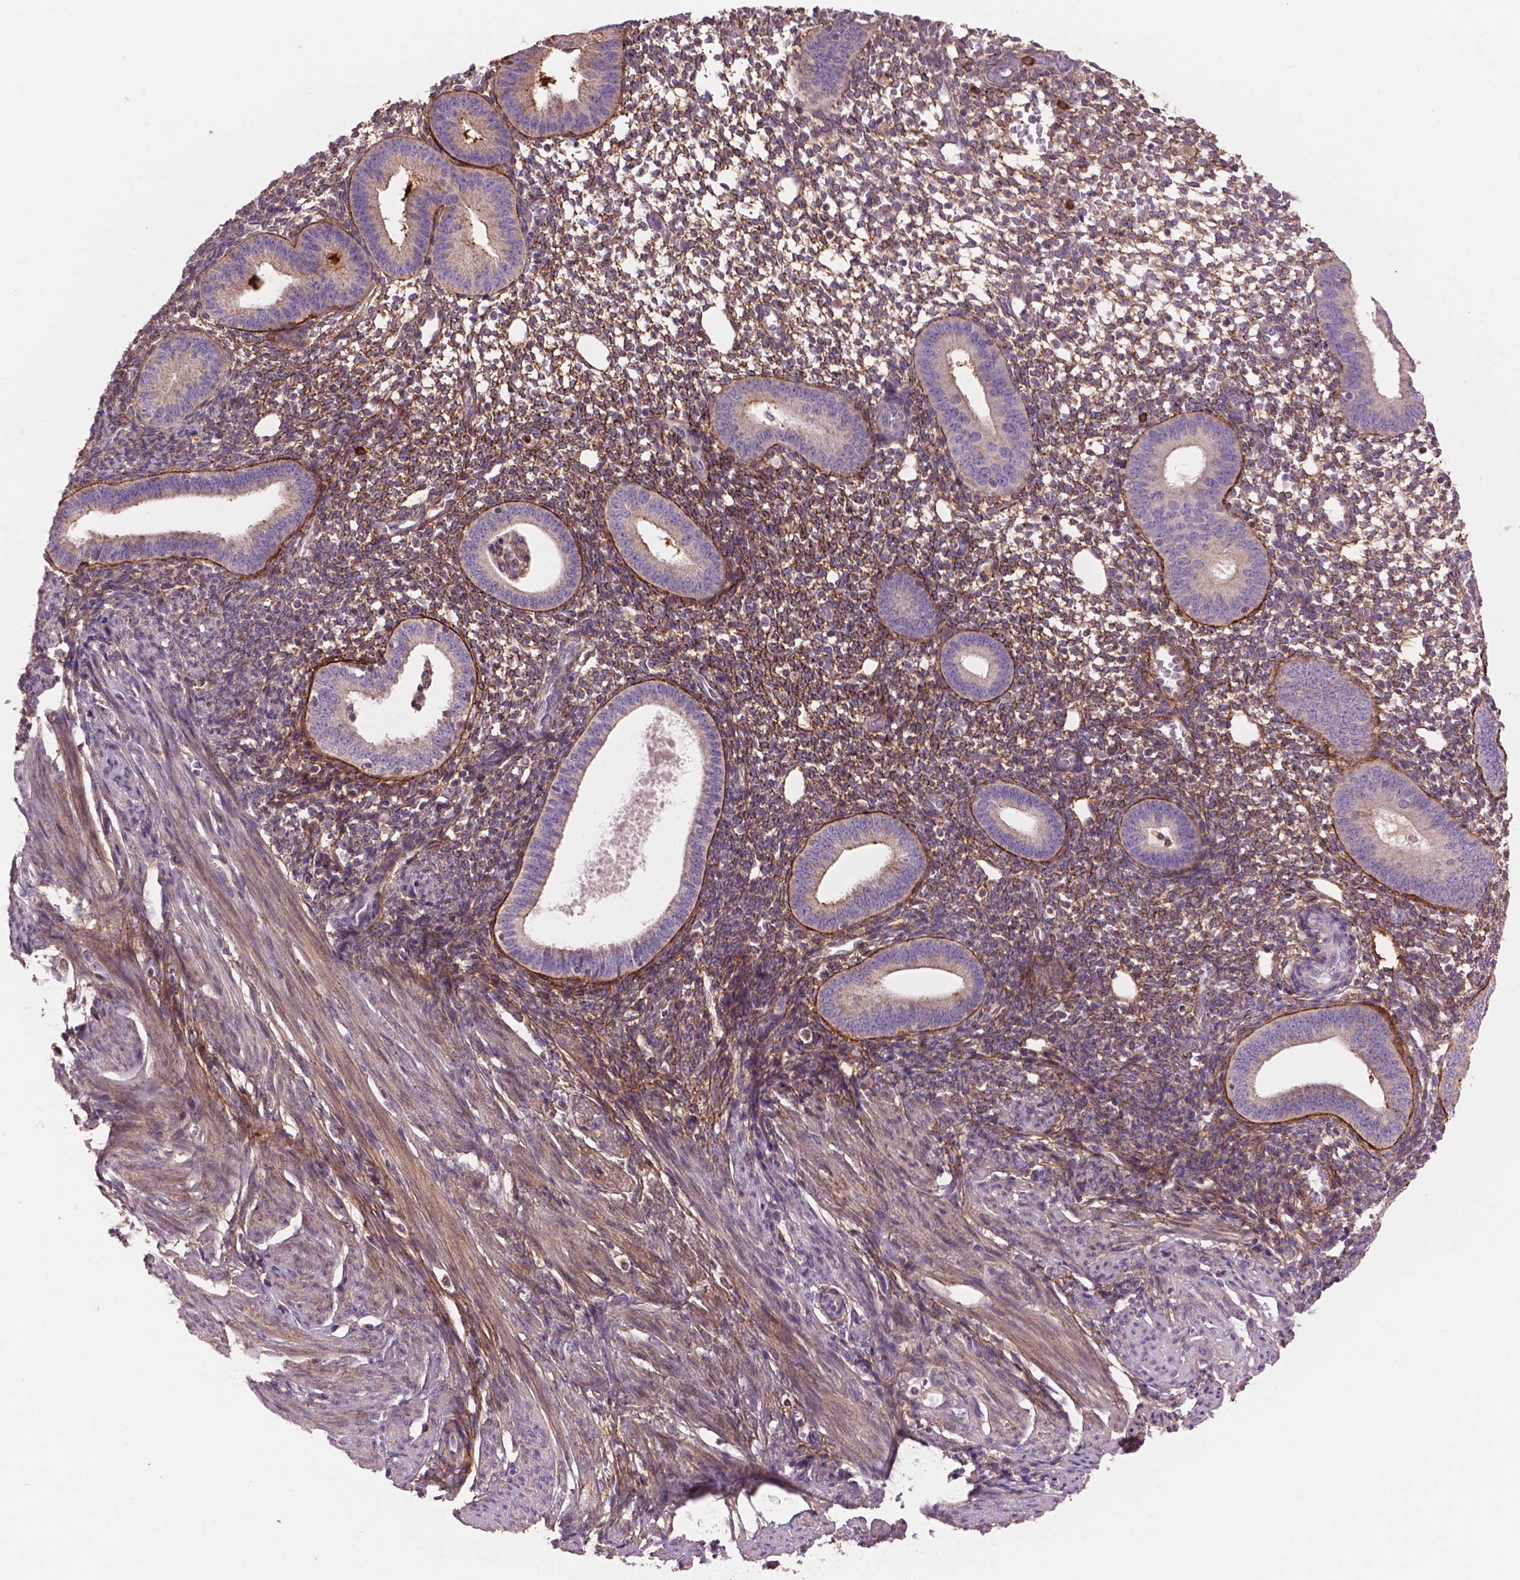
{"staining": {"intensity": "strong", "quantity": ">75%", "location": "cytoplasmic/membranous"}, "tissue": "endometrium", "cell_type": "Cells in endometrial stroma", "image_type": "normal", "snomed": [{"axis": "morphology", "description": "Normal tissue, NOS"}, {"axis": "topography", "description": "Endometrium"}], "caption": "Immunohistochemical staining of normal human endometrium displays high levels of strong cytoplasmic/membranous staining in about >75% of cells in endometrial stroma.", "gene": "LRRC3C", "patient": {"sex": "female", "age": 40}}